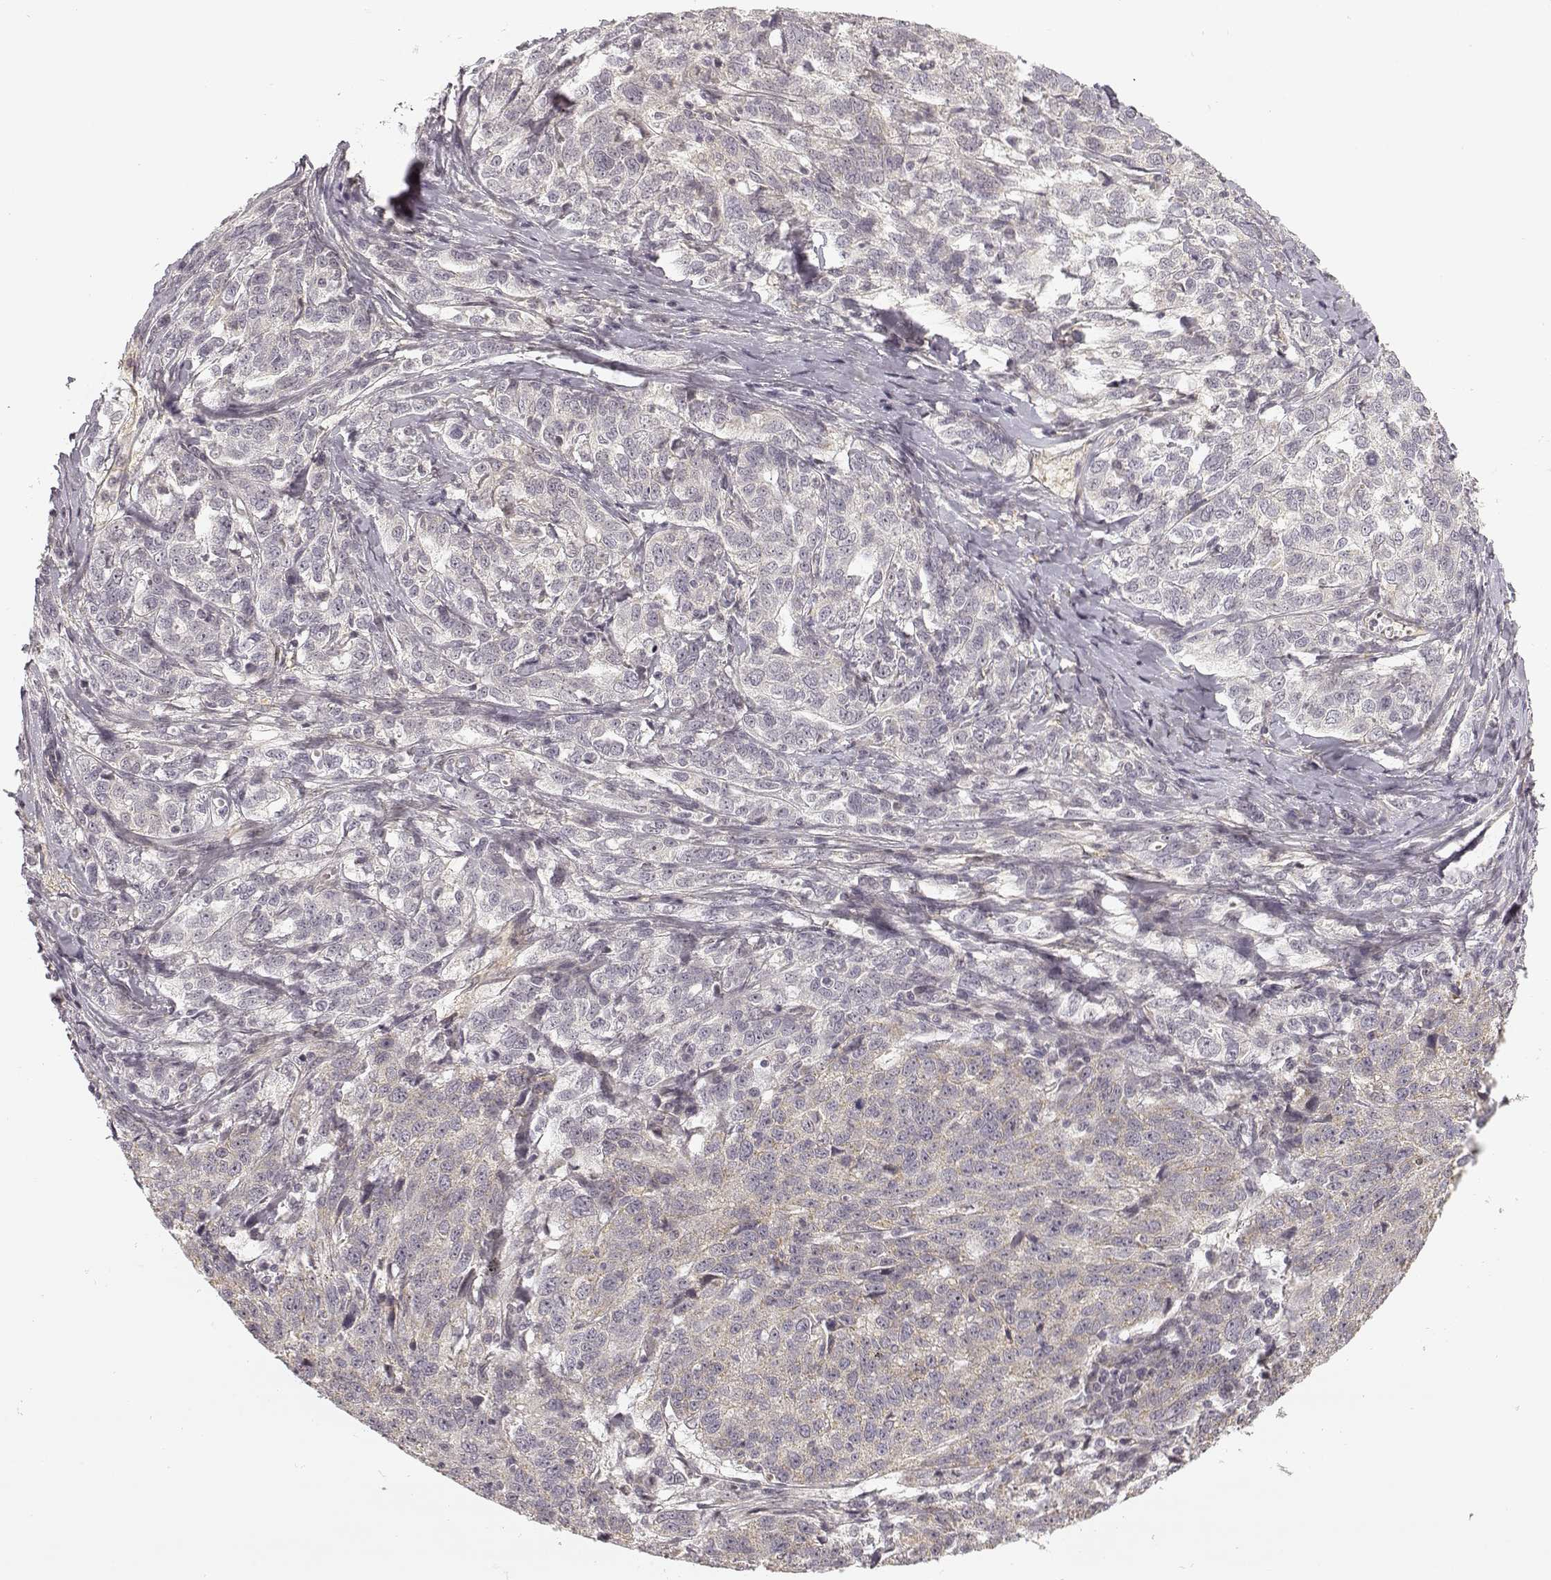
{"staining": {"intensity": "negative", "quantity": "none", "location": "none"}, "tissue": "ovarian cancer", "cell_type": "Tumor cells", "image_type": "cancer", "snomed": [{"axis": "morphology", "description": "Cystadenocarcinoma, serous, NOS"}, {"axis": "topography", "description": "Ovary"}], "caption": "Immunohistochemical staining of serous cystadenocarcinoma (ovarian) demonstrates no significant positivity in tumor cells.", "gene": "MED12L", "patient": {"sex": "female", "age": 71}}